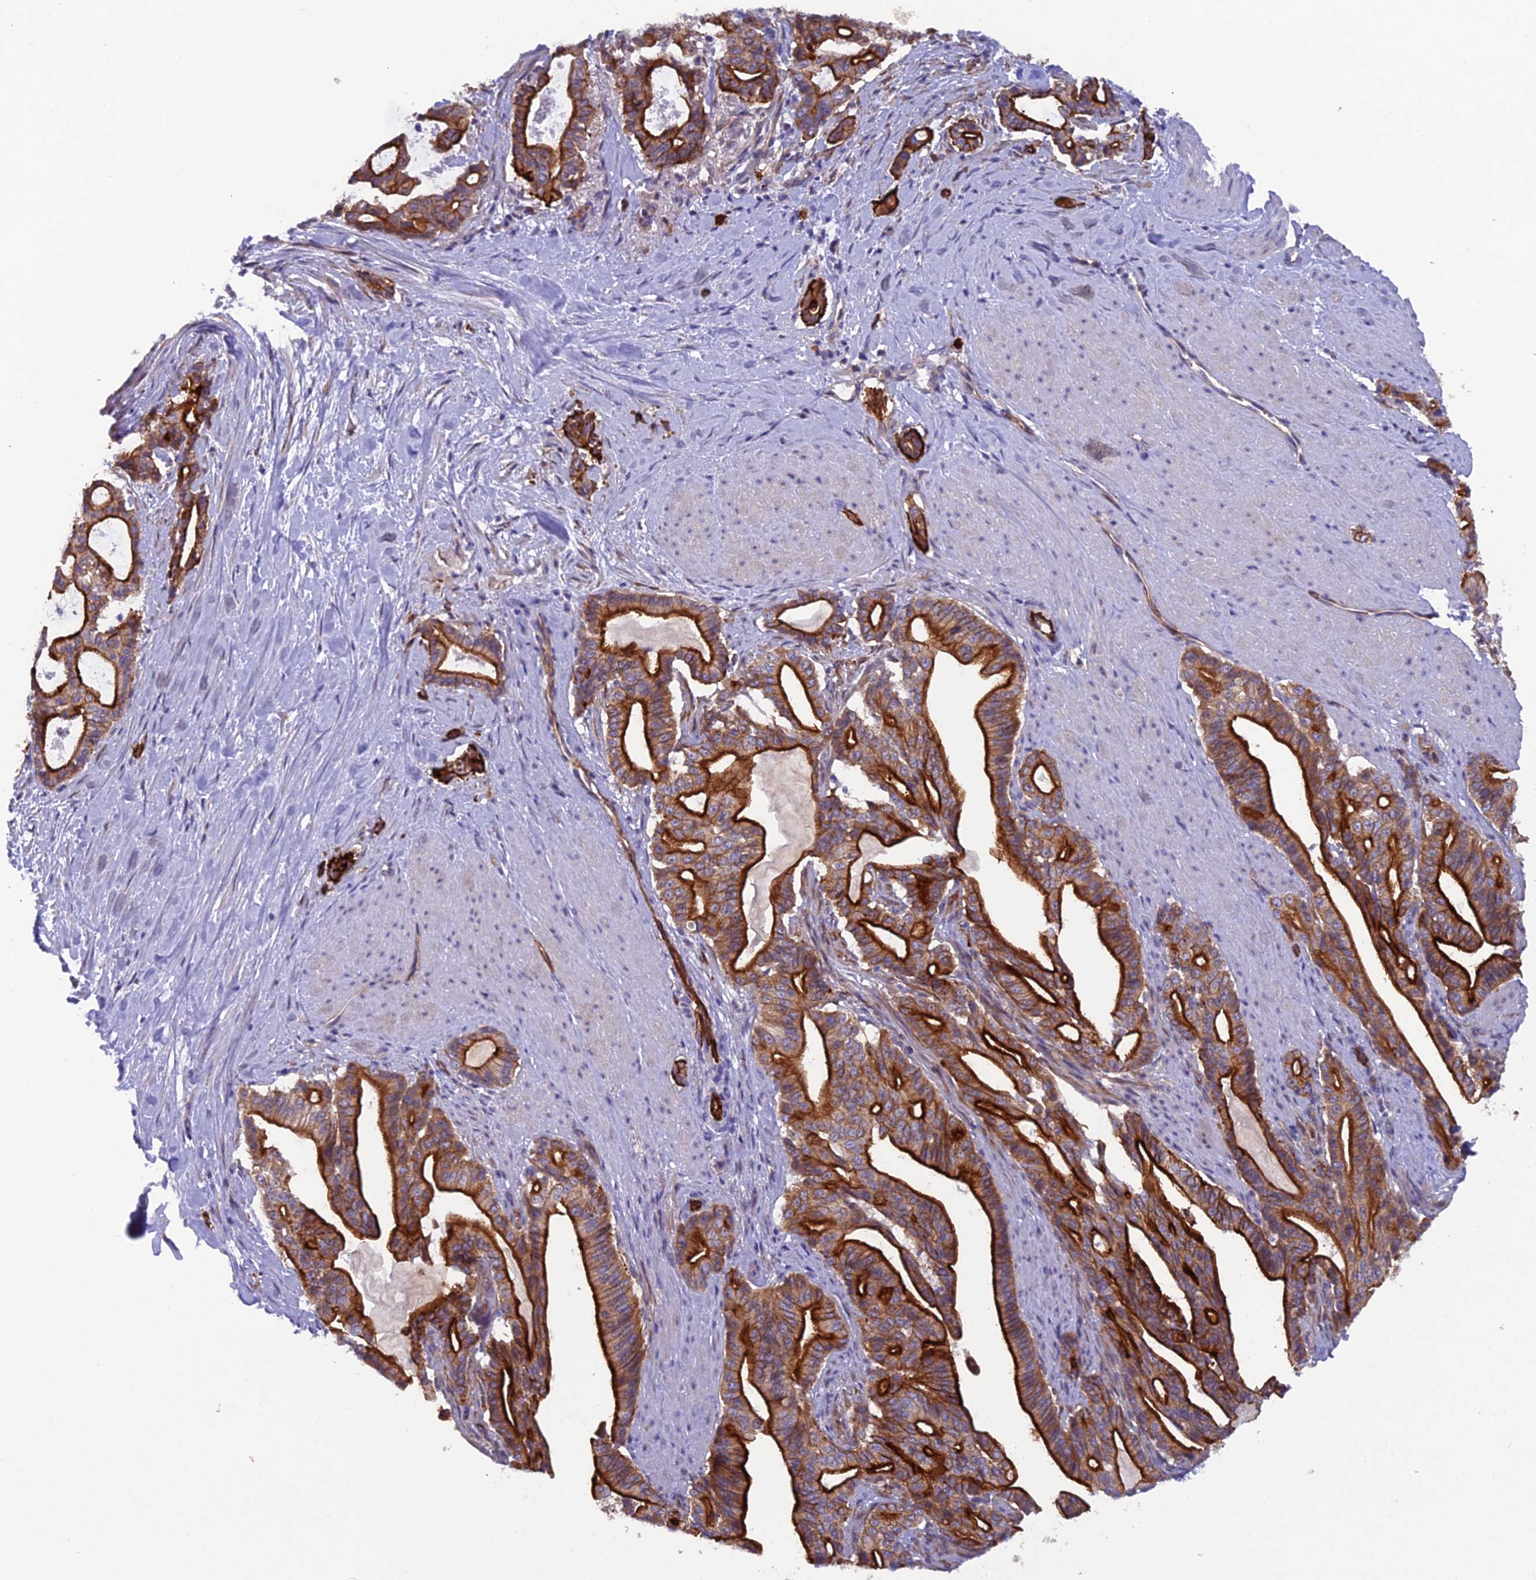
{"staining": {"intensity": "strong", "quantity": ">75%", "location": "cytoplasmic/membranous"}, "tissue": "pancreatic cancer", "cell_type": "Tumor cells", "image_type": "cancer", "snomed": [{"axis": "morphology", "description": "Adenocarcinoma, NOS"}, {"axis": "topography", "description": "Pancreas"}], "caption": "Immunohistochemical staining of pancreatic cancer (adenocarcinoma) displays high levels of strong cytoplasmic/membranous protein staining in approximately >75% of tumor cells. (Stains: DAB (3,3'-diaminobenzidine) in brown, nuclei in blue, Microscopy: brightfield microscopy at high magnification).", "gene": "CFAP47", "patient": {"sex": "male", "age": 63}}